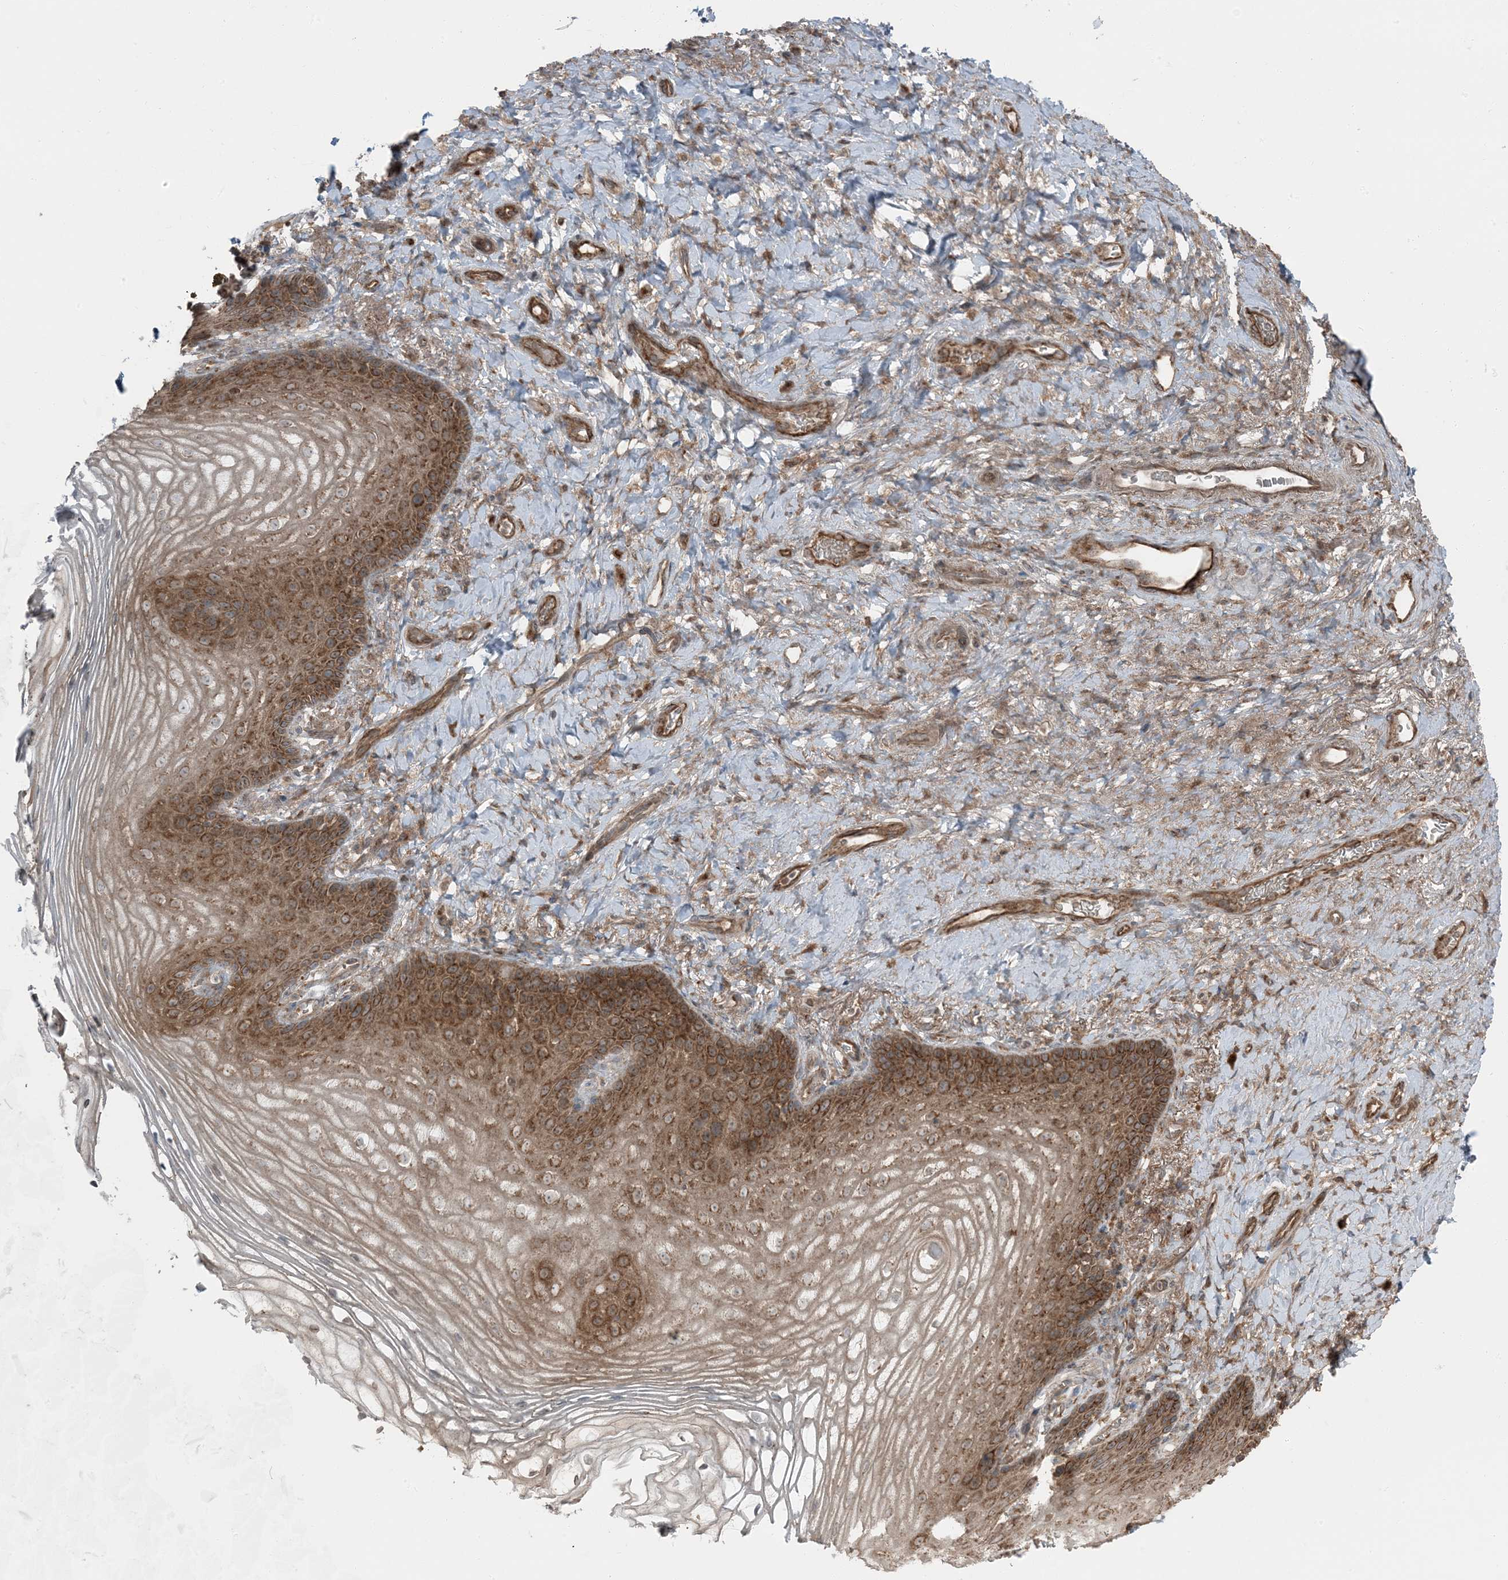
{"staining": {"intensity": "moderate", "quantity": "25%-75%", "location": "cytoplasmic/membranous"}, "tissue": "vagina", "cell_type": "Squamous epithelial cells", "image_type": "normal", "snomed": [{"axis": "morphology", "description": "Normal tissue, NOS"}, {"axis": "topography", "description": "Vagina"}], "caption": "DAB immunohistochemical staining of benign human vagina demonstrates moderate cytoplasmic/membranous protein staining in approximately 25%-75% of squamous epithelial cells.", "gene": "RAB3GAP1", "patient": {"sex": "female", "age": 60}}